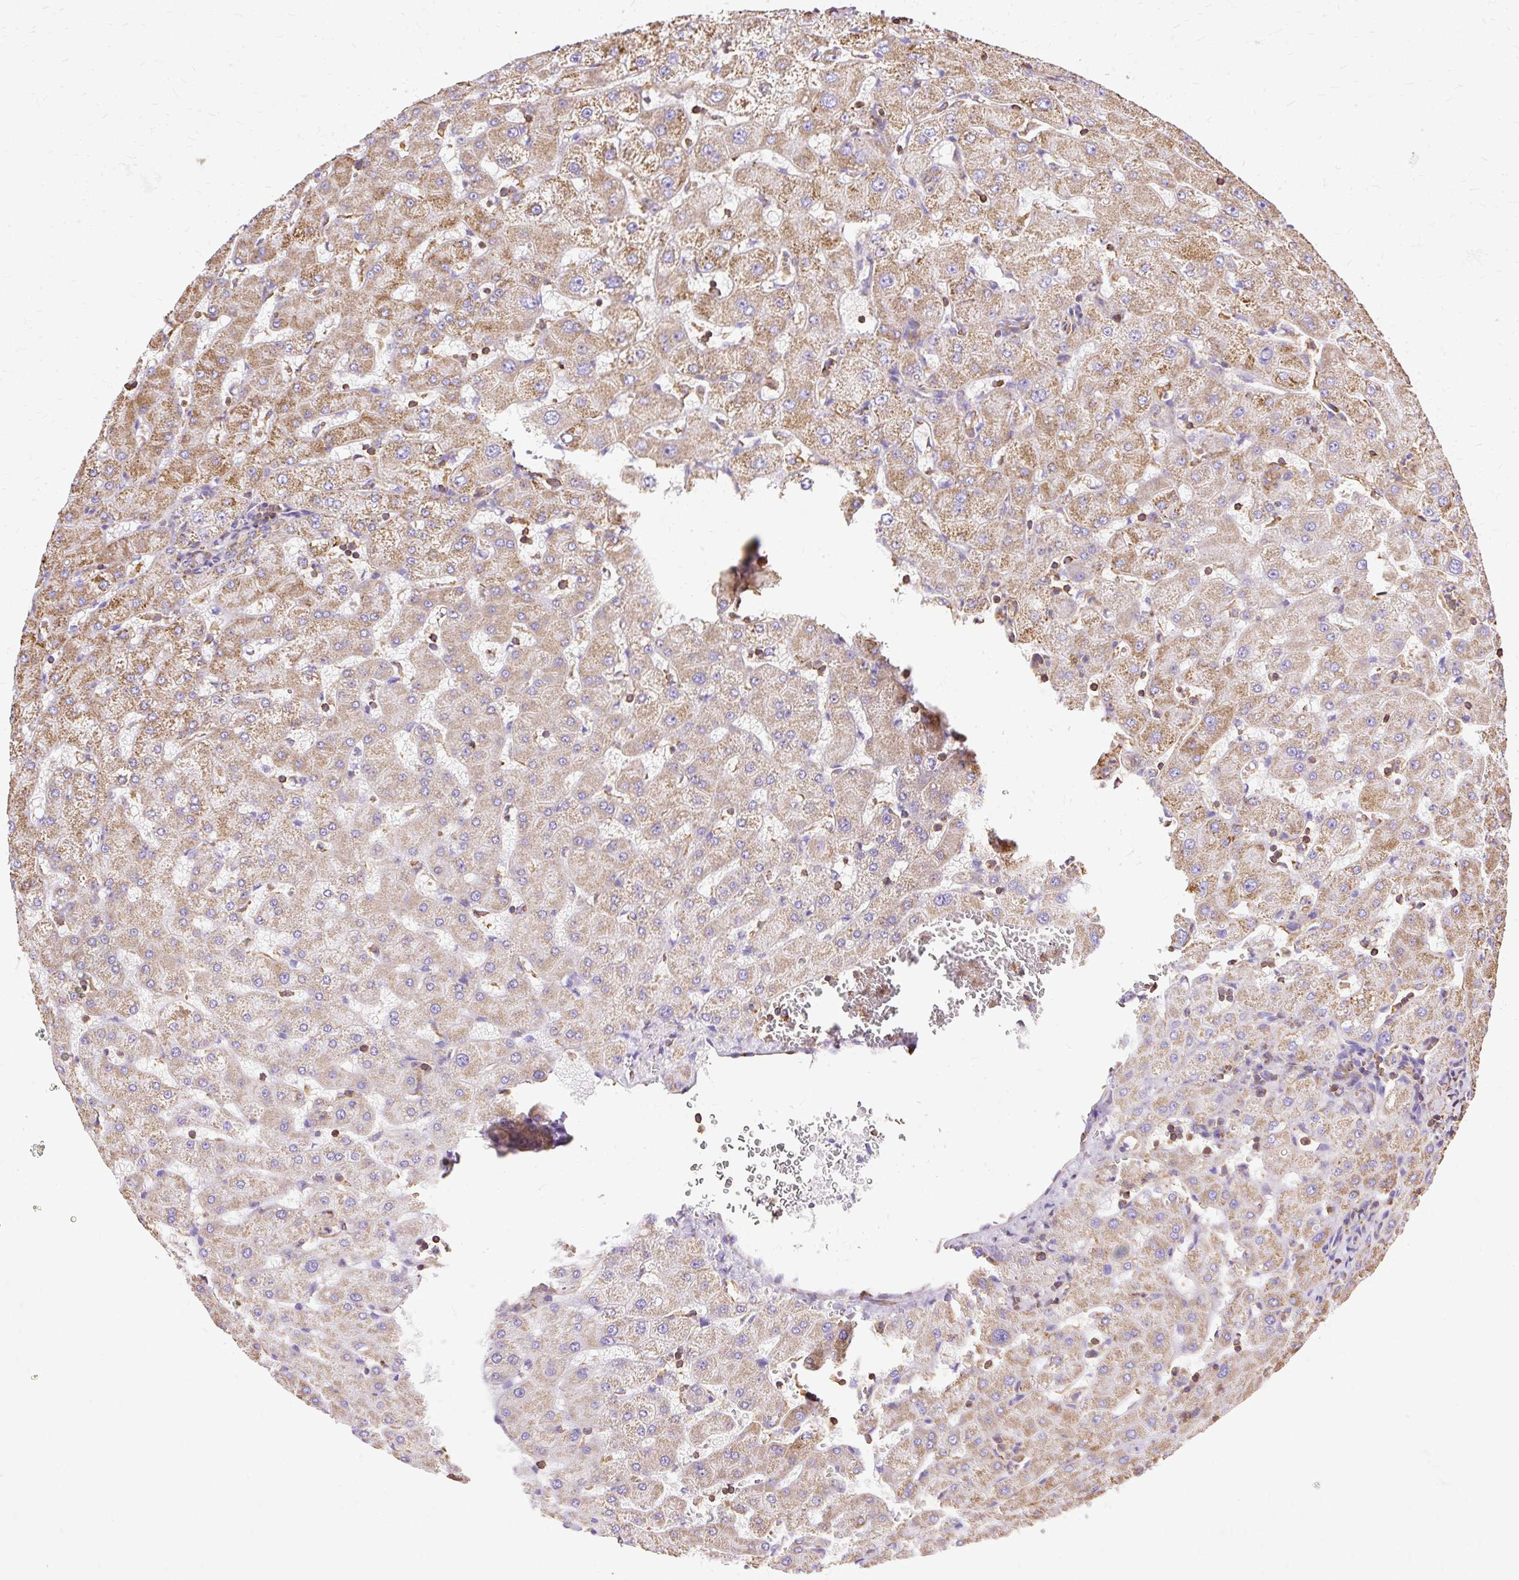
{"staining": {"intensity": "moderate", "quantity": ">75%", "location": "cytoplasmic/membranous"}, "tissue": "liver", "cell_type": "Cholangiocytes", "image_type": "normal", "snomed": [{"axis": "morphology", "description": "Normal tissue, NOS"}, {"axis": "topography", "description": "Liver"}], "caption": "DAB (3,3'-diaminobenzidine) immunohistochemical staining of benign liver exhibits moderate cytoplasmic/membranous protein positivity in about >75% of cholangiocytes. The protein is shown in brown color, while the nuclei are stained blue.", "gene": "KLHL11", "patient": {"sex": "female", "age": 63}}